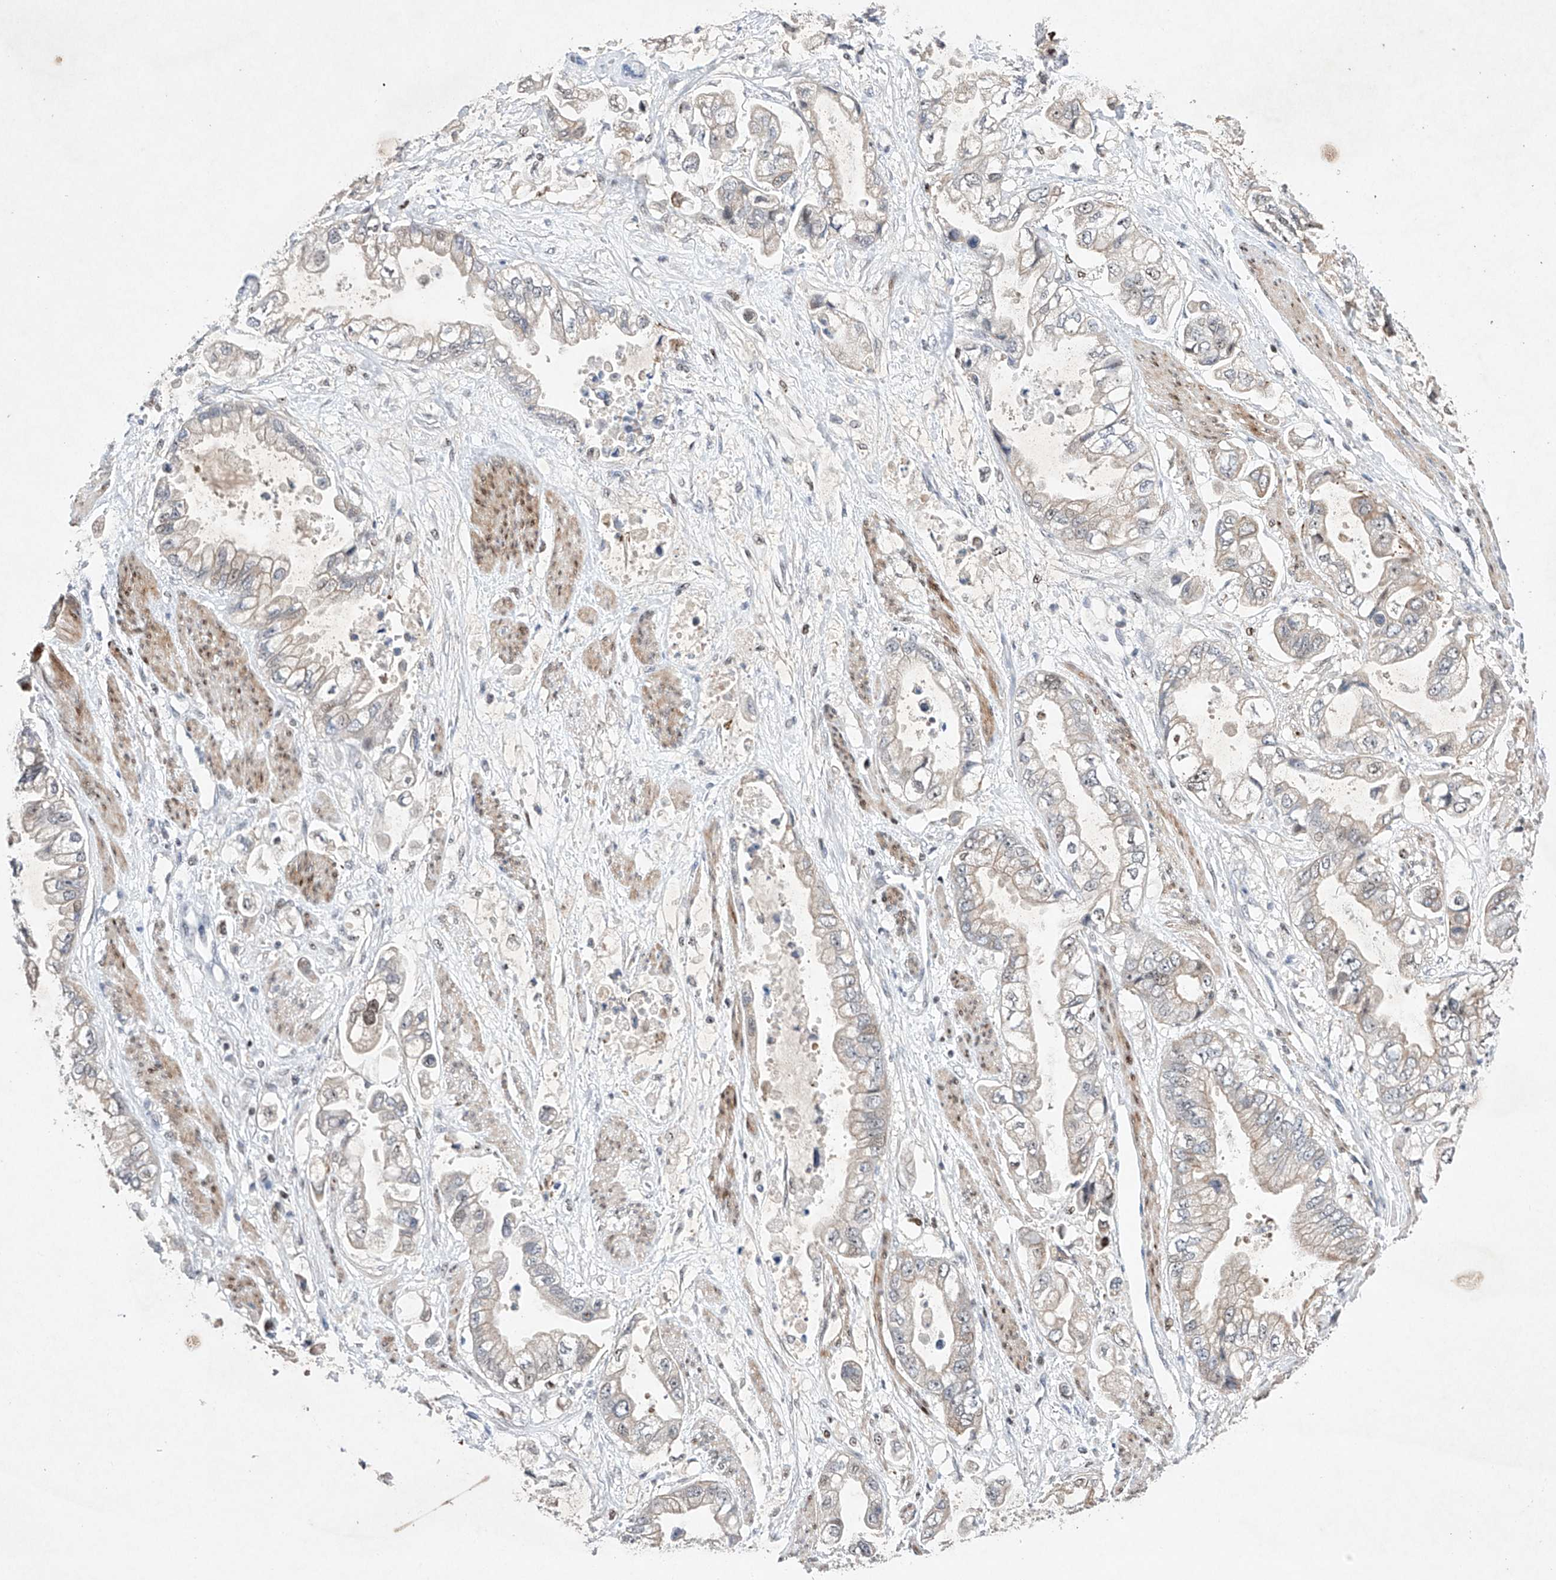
{"staining": {"intensity": "negative", "quantity": "none", "location": "none"}, "tissue": "stomach cancer", "cell_type": "Tumor cells", "image_type": "cancer", "snomed": [{"axis": "morphology", "description": "Adenocarcinoma, NOS"}, {"axis": "topography", "description": "Stomach"}], "caption": "Stomach cancer (adenocarcinoma) was stained to show a protein in brown. There is no significant positivity in tumor cells.", "gene": "AFG1L", "patient": {"sex": "male", "age": 62}}